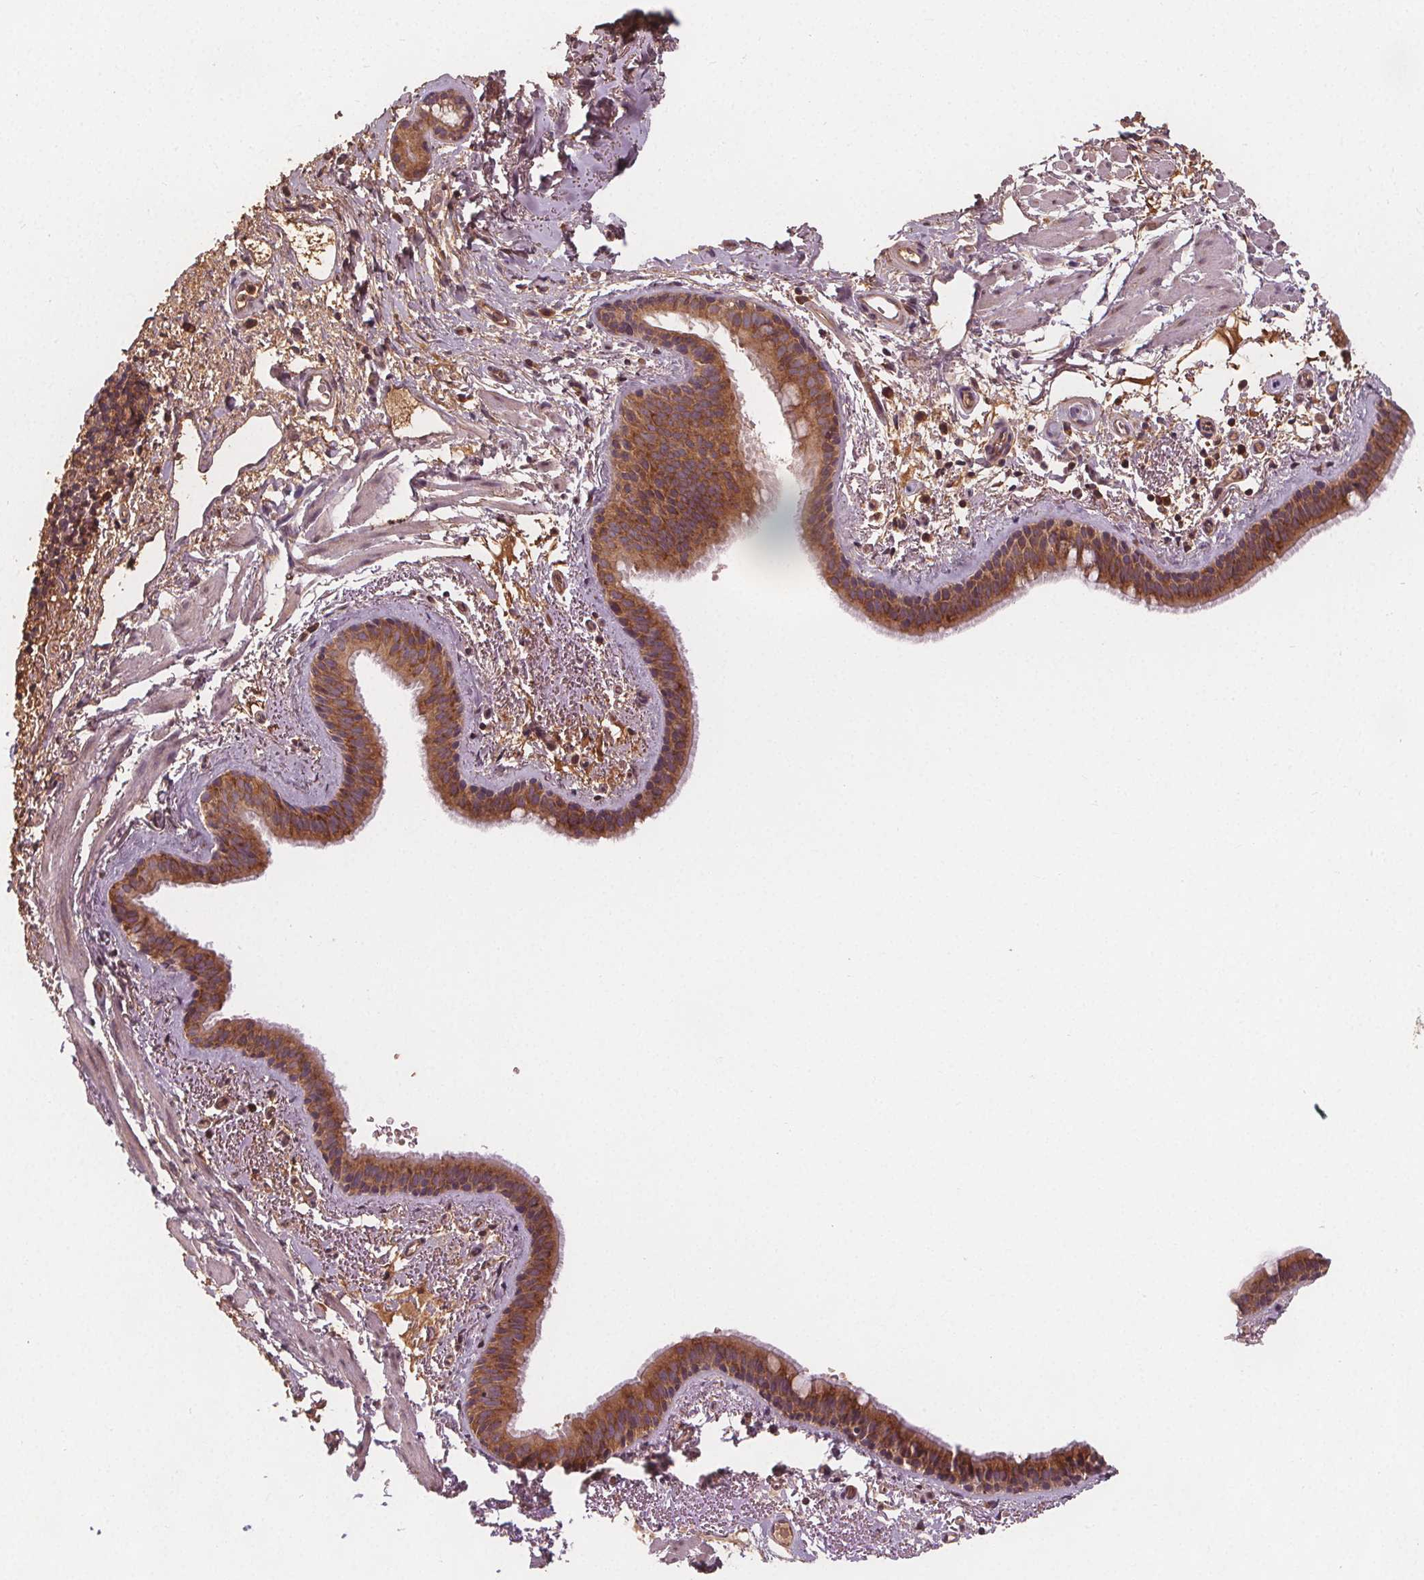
{"staining": {"intensity": "moderate", "quantity": ">75%", "location": "cytoplasmic/membranous"}, "tissue": "bronchus", "cell_type": "Respiratory epithelial cells", "image_type": "normal", "snomed": [{"axis": "morphology", "description": "Normal tissue, NOS"}, {"axis": "topography", "description": "Bronchus"}], "caption": "Approximately >75% of respiratory epithelial cells in unremarkable bronchus display moderate cytoplasmic/membranous protein positivity as visualized by brown immunohistochemical staining.", "gene": "EIF3D", "patient": {"sex": "female", "age": 61}}